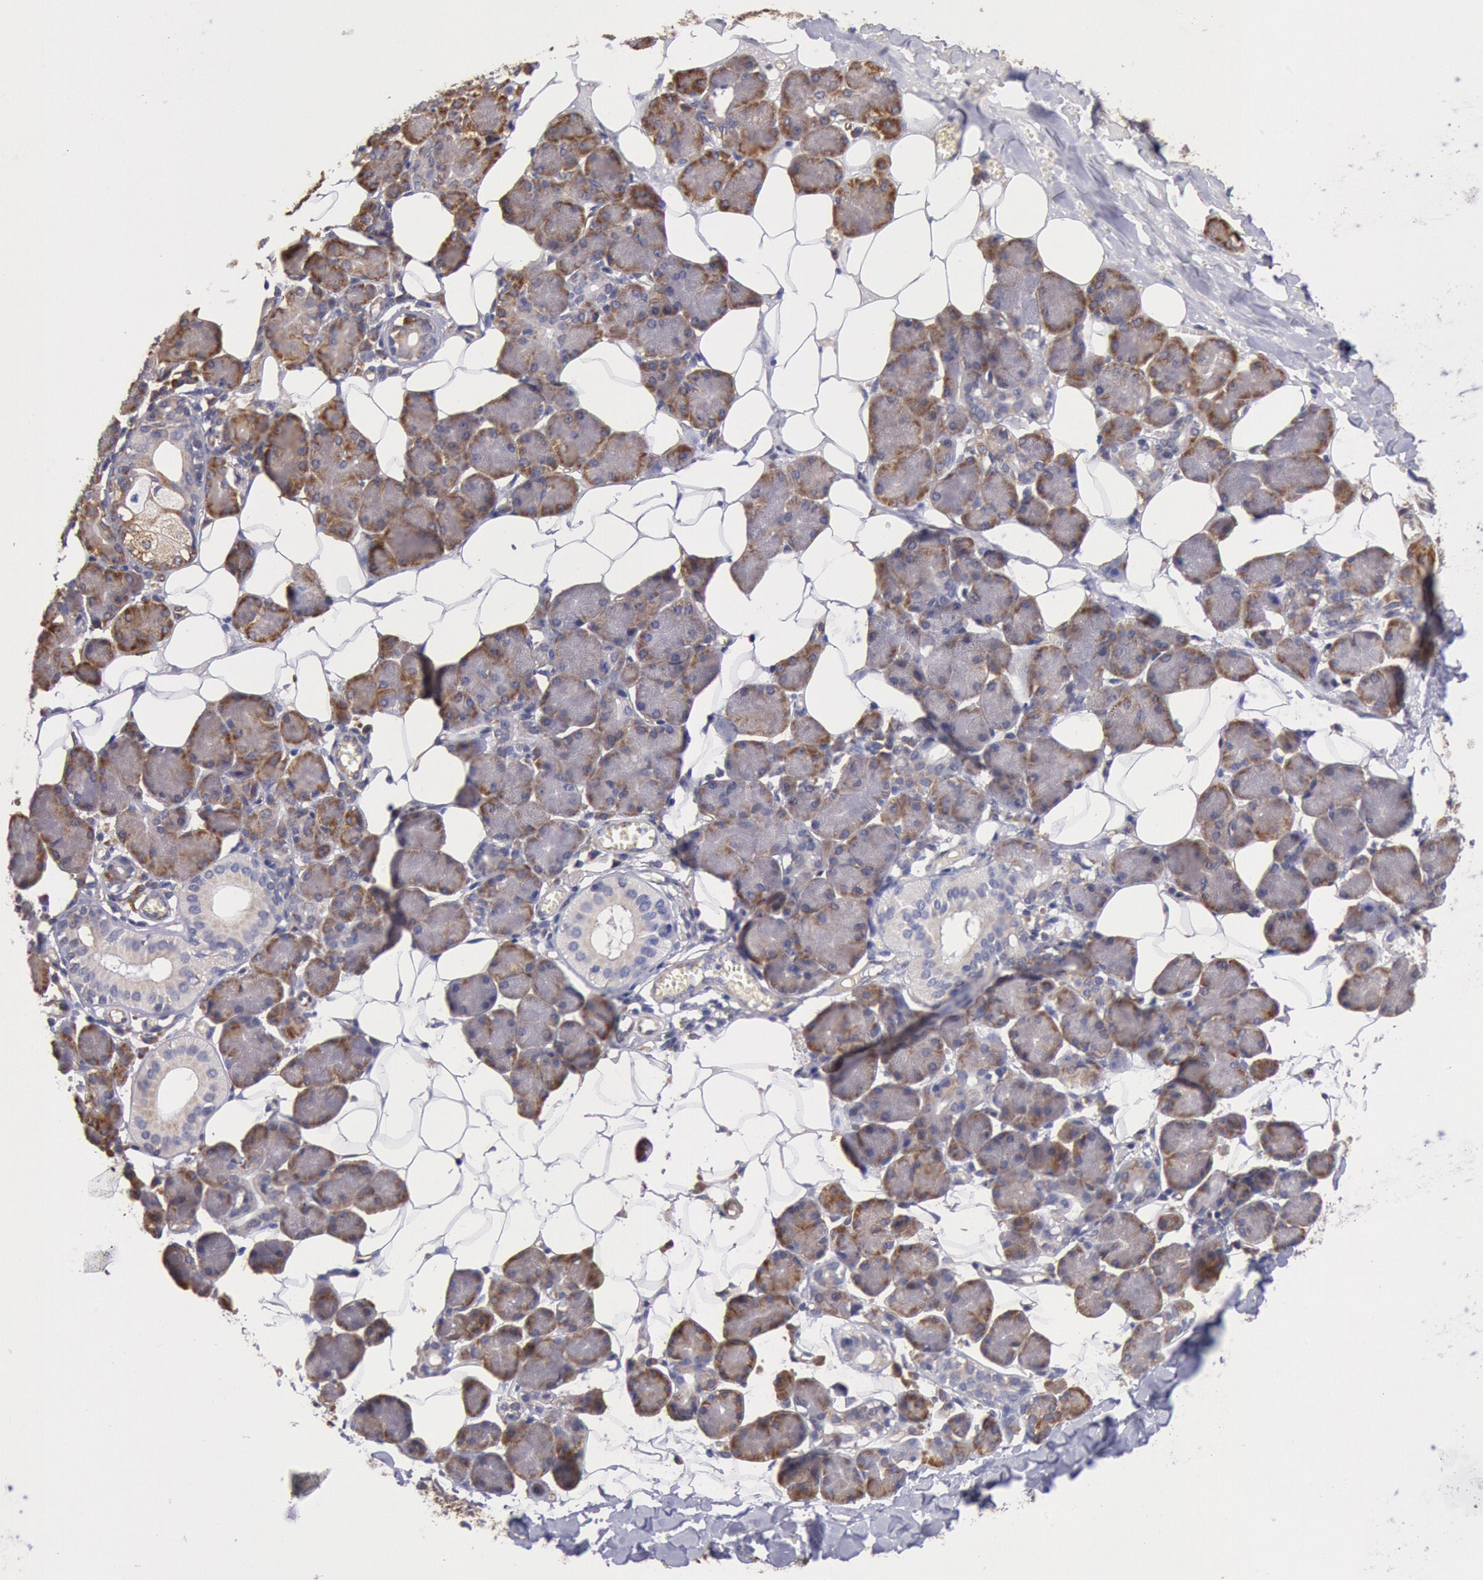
{"staining": {"intensity": "moderate", "quantity": "25%-75%", "location": "cytoplasmic/membranous"}, "tissue": "salivary gland", "cell_type": "Glandular cells", "image_type": "normal", "snomed": [{"axis": "morphology", "description": "Normal tissue, NOS"}, {"axis": "morphology", "description": "Adenoma, NOS"}, {"axis": "topography", "description": "Salivary gland"}], "caption": "A medium amount of moderate cytoplasmic/membranous expression is present in approximately 25%-75% of glandular cells in normal salivary gland. (IHC, brightfield microscopy, high magnification).", "gene": "DRG1", "patient": {"sex": "female", "age": 32}}